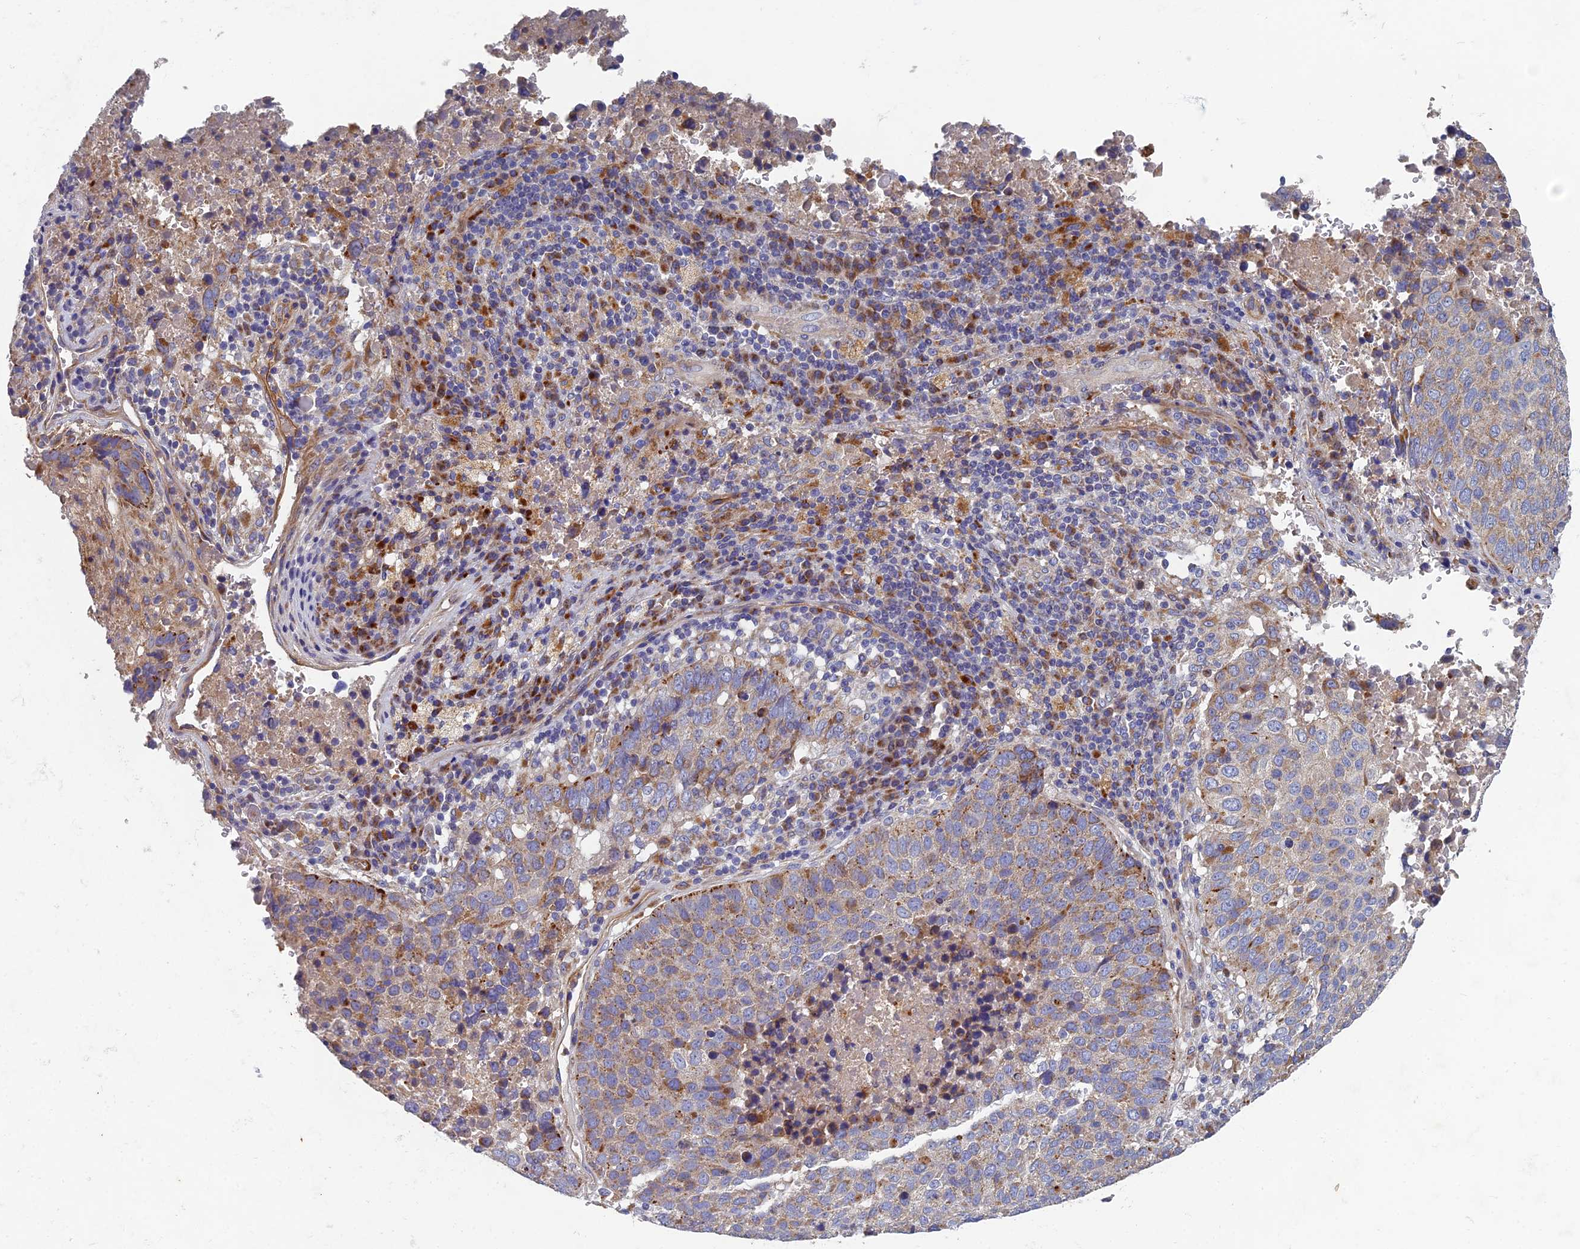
{"staining": {"intensity": "moderate", "quantity": "25%-75%", "location": "cytoplasmic/membranous"}, "tissue": "lung cancer", "cell_type": "Tumor cells", "image_type": "cancer", "snomed": [{"axis": "morphology", "description": "Squamous cell carcinoma, NOS"}, {"axis": "topography", "description": "Lung"}], "caption": "Immunohistochemical staining of lung cancer (squamous cell carcinoma) exhibits medium levels of moderate cytoplasmic/membranous protein staining in approximately 25%-75% of tumor cells.", "gene": "RNASEK", "patient": {"sex": "male", "age": 73}}